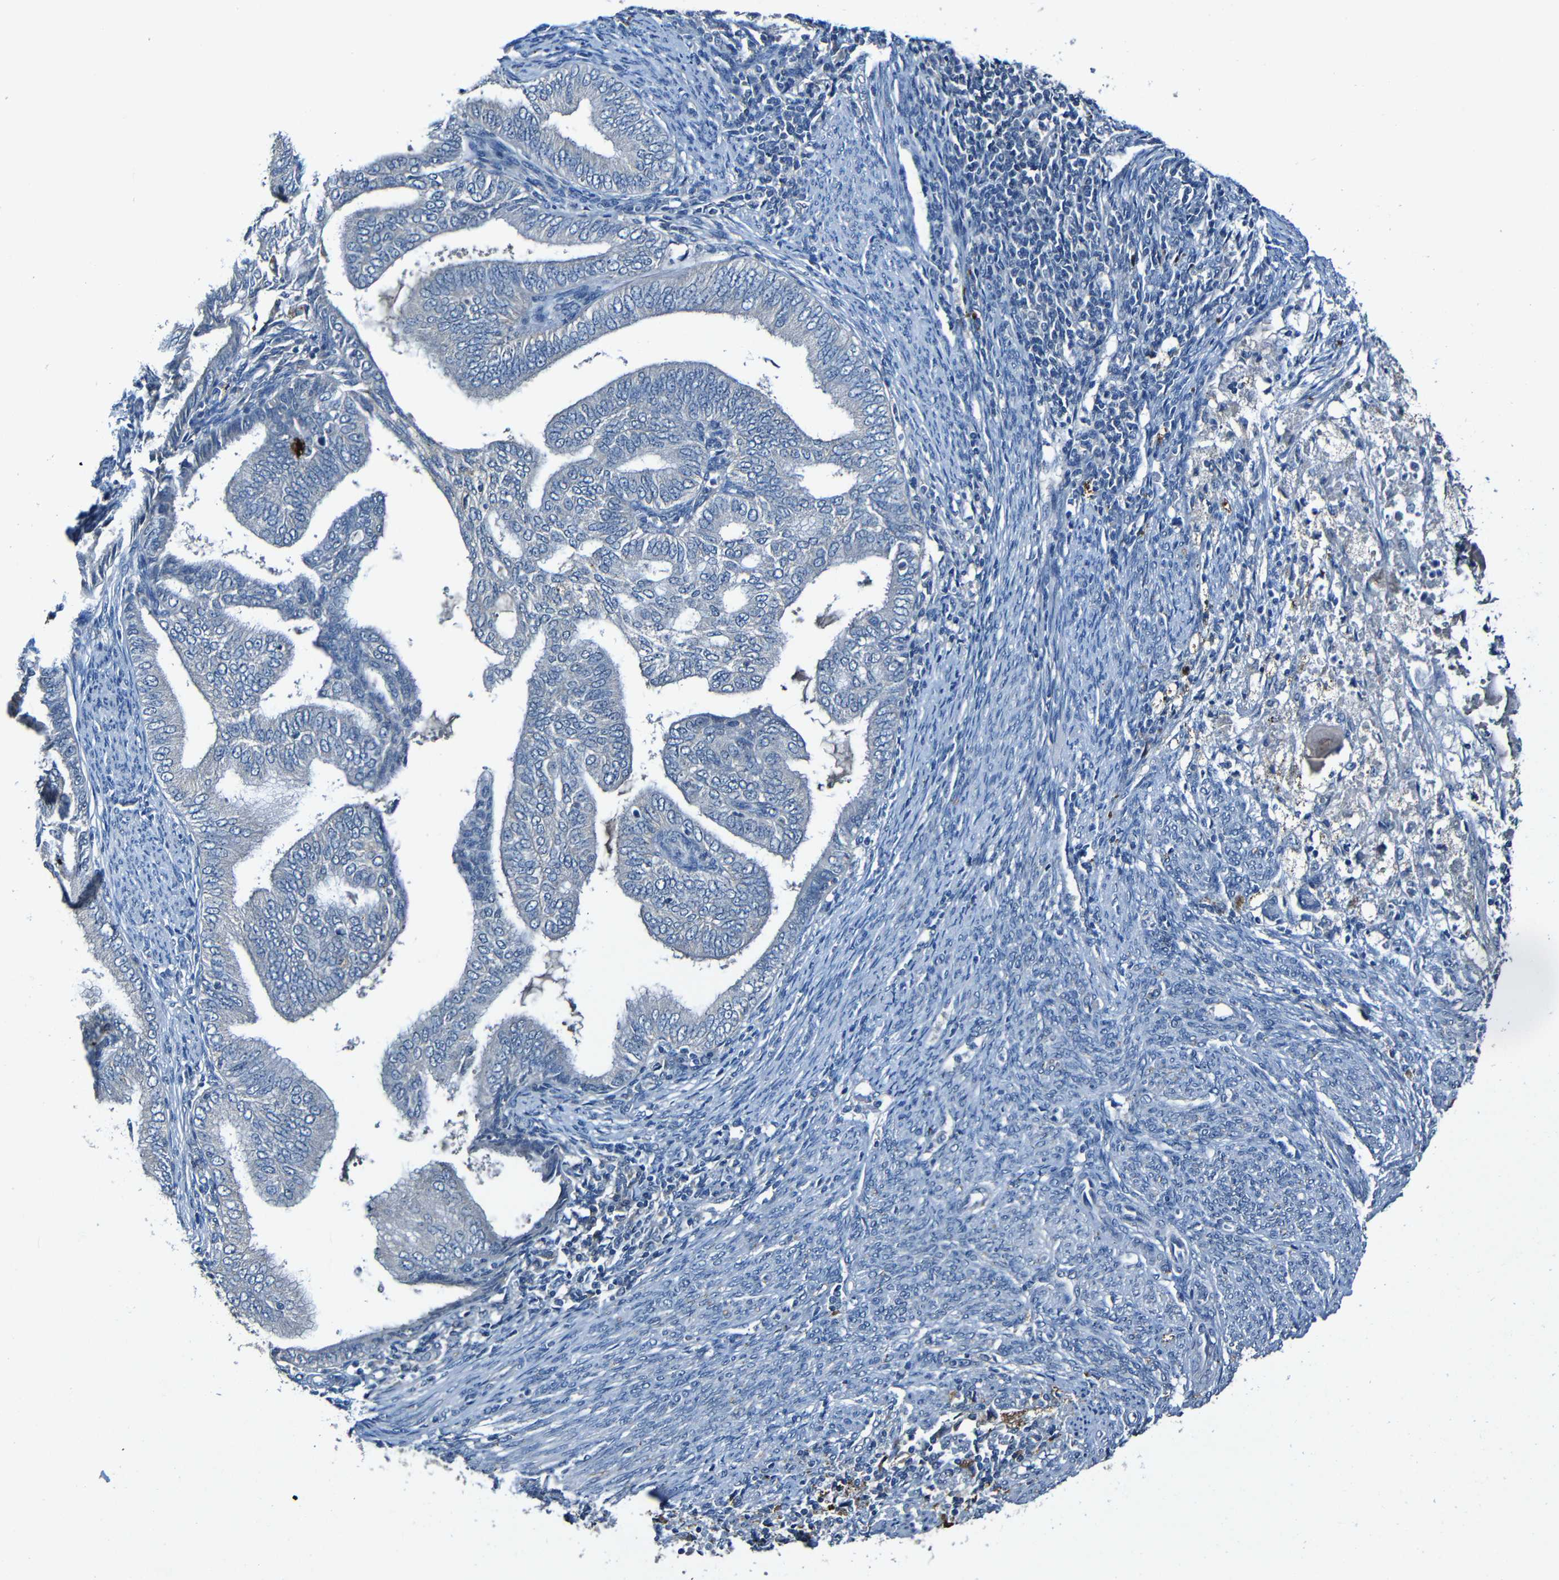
{"staining": {"intensity": "strong", "quantity": "<25%", "location": "cytoplasmic/membranous"}, "tissue": "endometrial cancer", "cell_type": "Tumor cells", "image_type": "cancer", "snomed": [{"axis": "morphology", "description": "Adenocarcinoma, NOS"}, {"axis": "topography", "description": "Endometrium"}], "caption": "Protein expression analysis of human endometrial cancer reveals strong cytoplasmic/membranous staining in approximately <25% of tumor cells. (IHC, brightfield microscopy, high magnification).", "gene": "LRRC70", "patient": {"sex": "female", "age": 58}}